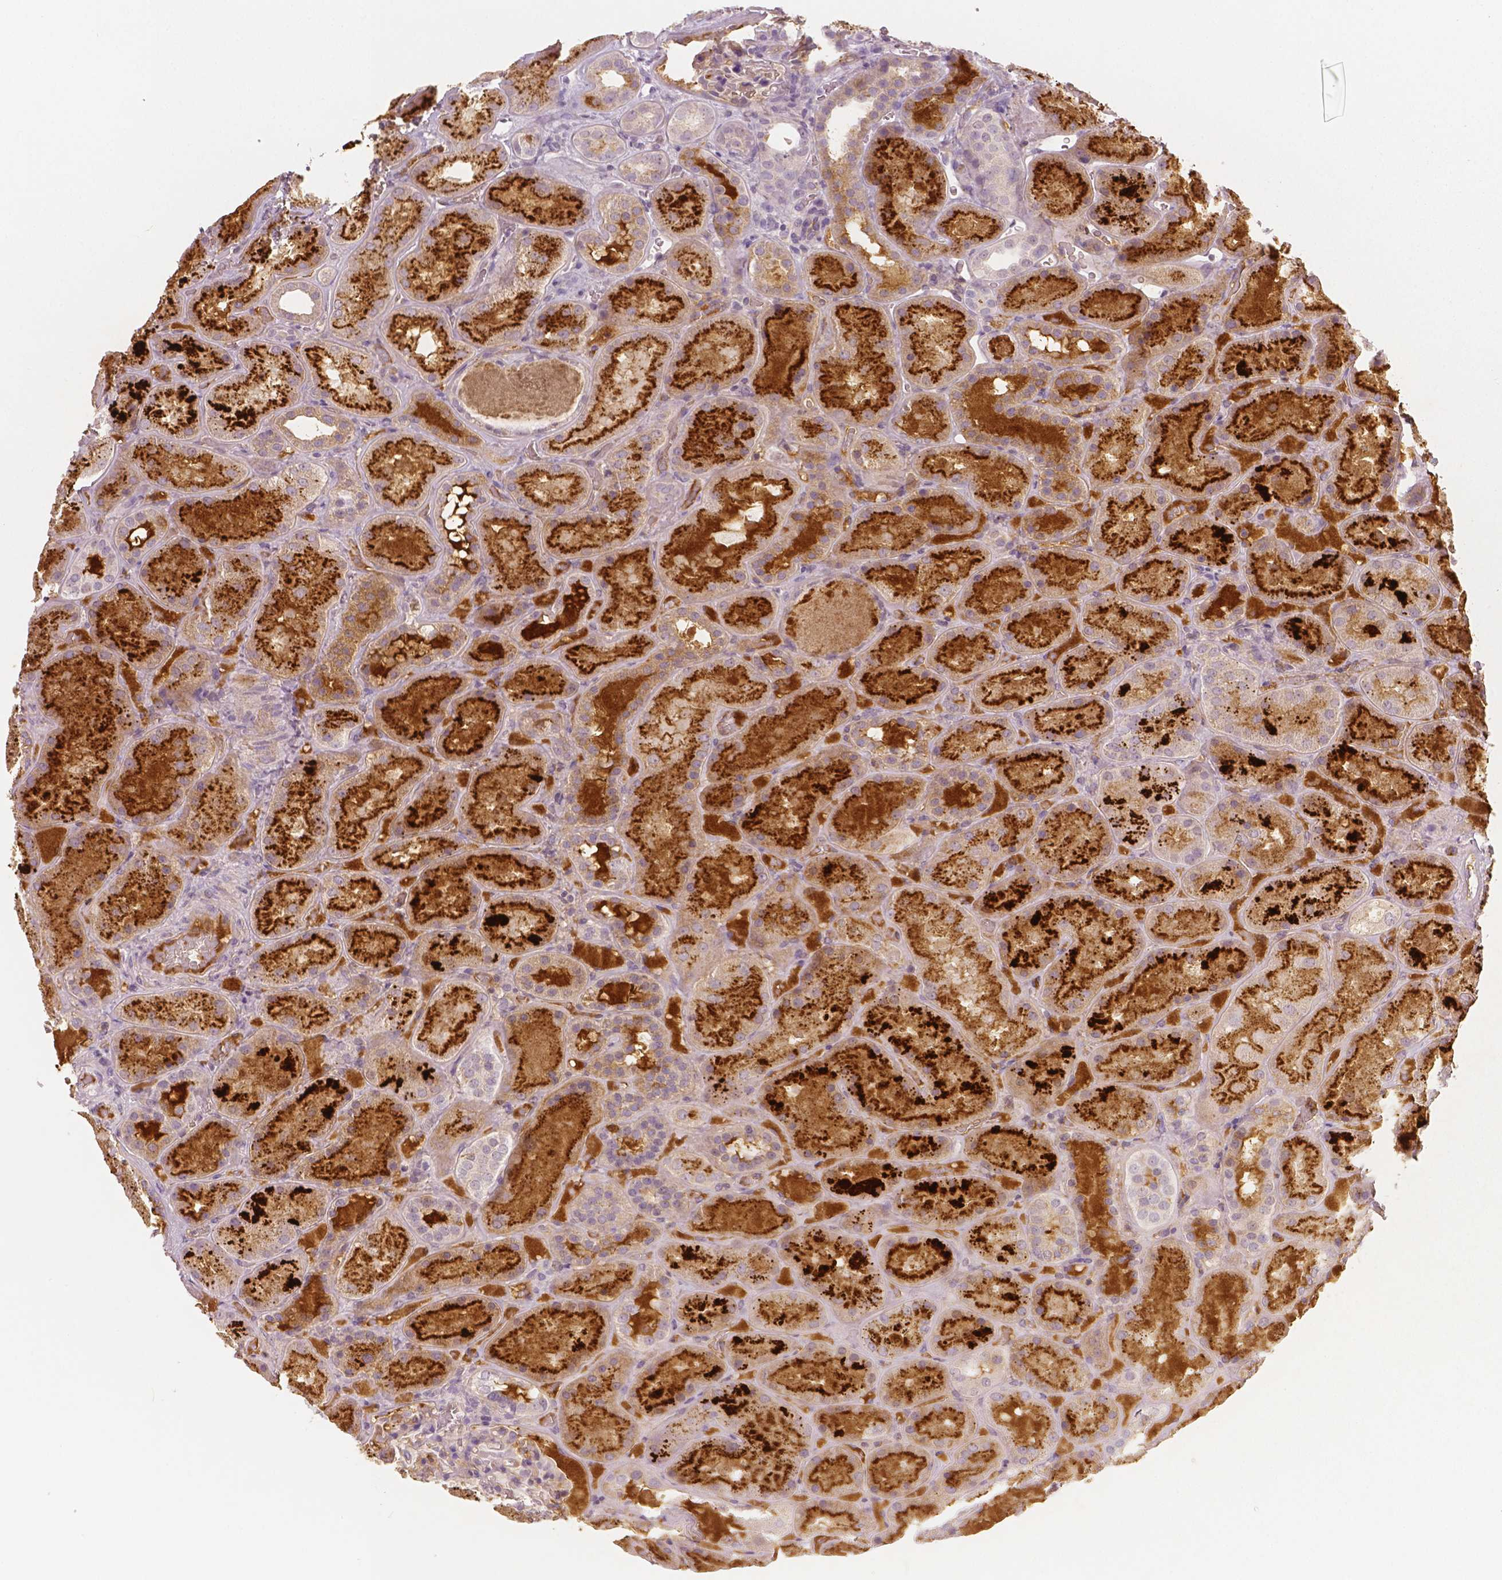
{"staining": {"intensity": "moderate", "quantity": "<25%", "location": "cytoplasmic/membranous"}, "tissue": "kidney", "cell_type": "Cells in glomeruli", "image_type": "normal", "snomed": [{"axis": "morphology", "description": "Normal tissue, NOS"}, {"axis": "topography", "description": "Kidney"}], "caption": "Brown immunohistochemical staining in unremarkable human kidney reveals moderate cytoplasmic/membranous expression in approximately <25% of cells in glomeruli. The protein of interest is stained brown, and the nuclei are stained in blue (DAB (3,3'-diaminobenzidine) IHC with brightfield microscopy, high magnification).", "gene": "APOA4", "patient": {"sex": "male", "age": 73}}